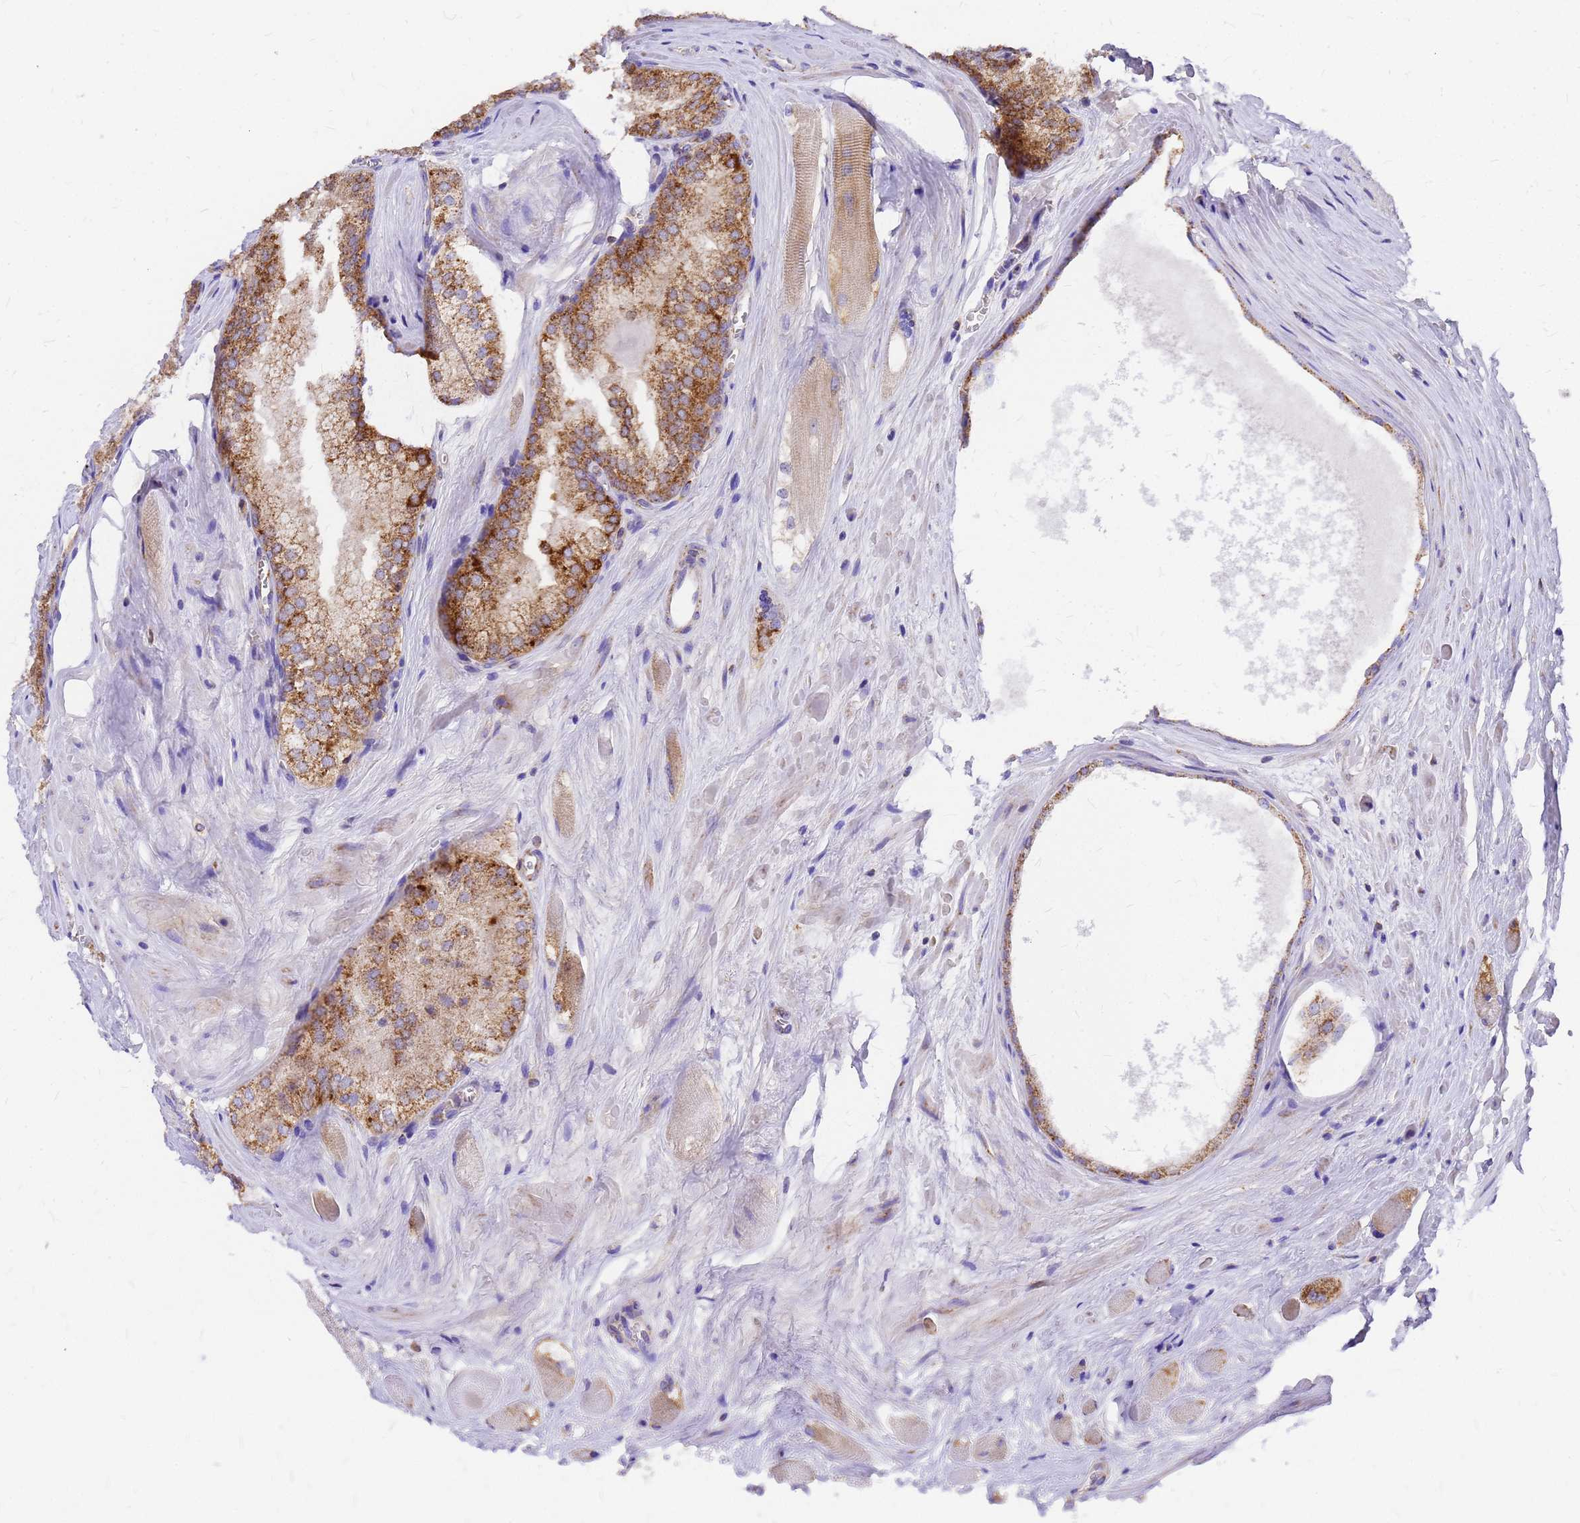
{"staining": {"intensity": "moderate", "quantity": ">75%", "location": "cytoplasmic/membranous"}, "tissue": "prostate cancer", "cell_type": "Tumor cells", "image_type": "cancer", "snomed": [{"axis": "morphology", "description": "Adenocarcinoma, Low grade"}, {"axis": "topography", "description": "Prostate"}], "caption": "Immunohistochemical staining of prostate low-grade adenocarcinoma displays medium levels of moderate cytoplasmic/membranous protein expression in approximately >75% of tumor cells.", "gene": "MRPS26", "patient": {"sex": "male", "age": 68}}